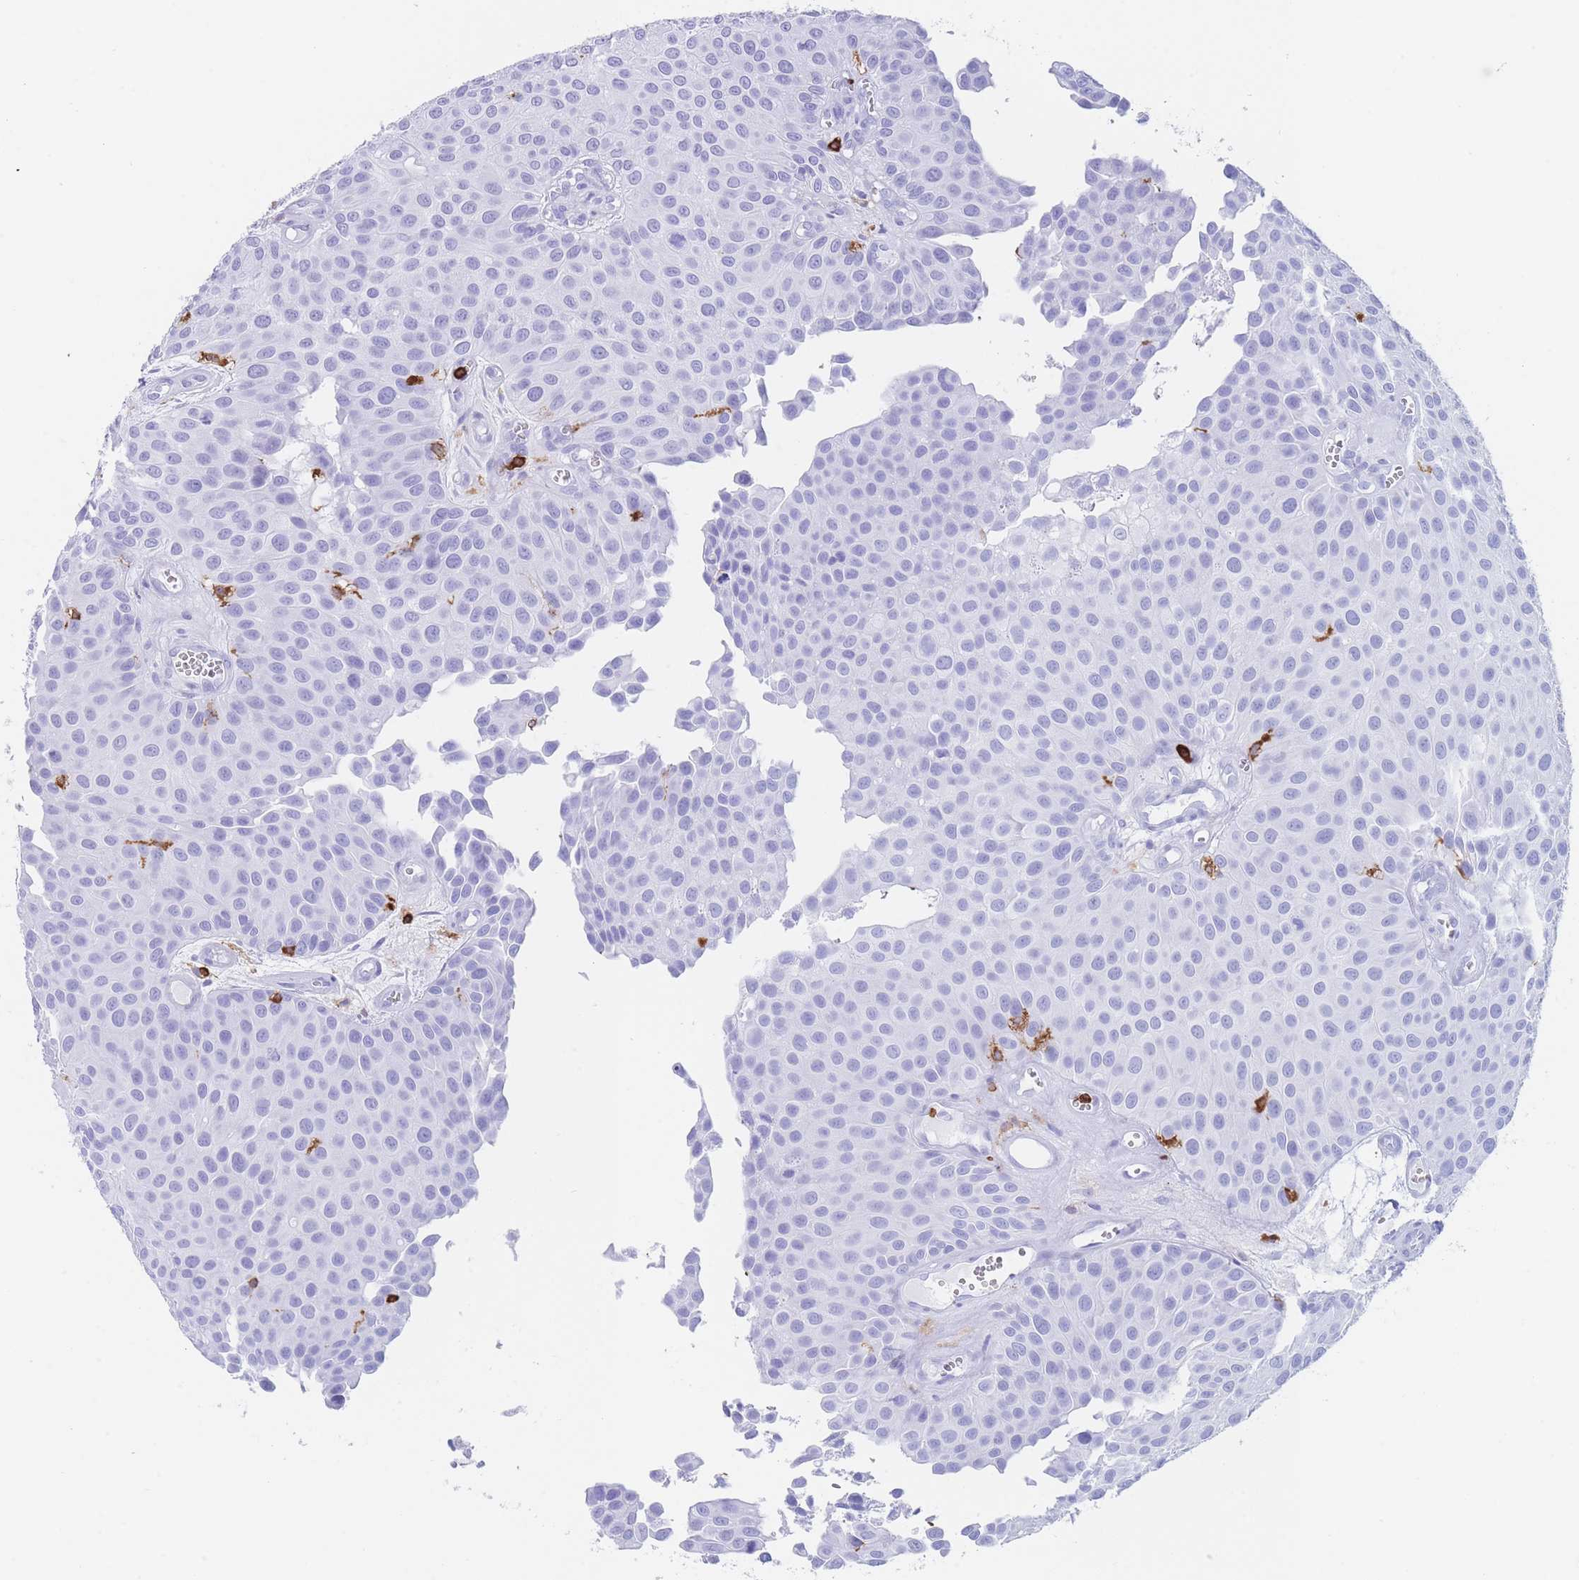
{"staining": {"intensity": "negative", "quantity": "none", "location": "none"}, "tissue": "urothelial cancer", "cell_type": "Tumor cells", "image_type": "cancer", "snomed": [{"axis": "morphology", "description": "Urothelial carcinoma, Low grade"}, {"axis": "topography", "description": "Urinary bladder"}], "caption": "Protein analysis of low-grade urothelial carcinoma demonstrates no significant positivity in tumor cells.", "gene": "CORO1A", "patient": {"sex": "male", "age": 88}}